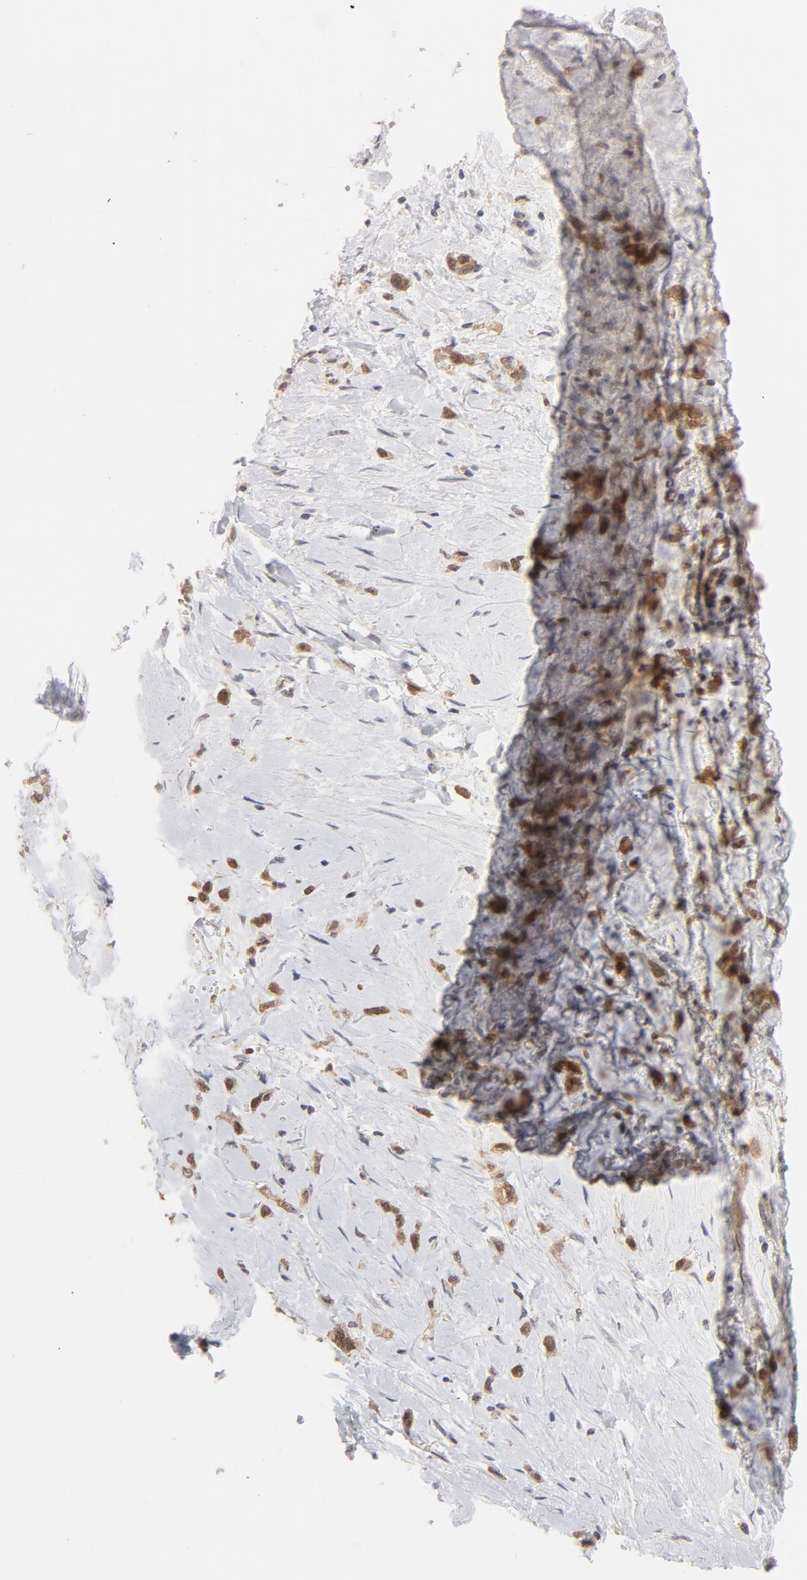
{"staining": {"intensity": "moderate", "quantity": ">75%", "location": "cytoplasmic/membranous,nuclear"}, "tissue": "stomach cancer", "cell_type": "Tumor cells", "image_type": "cancer", "snomed": [{"axis": "morphology", "description": "Normal tissue, NOS"}, {"axis": "morphology", "description": "Adenocarcinoma, NOS"}, {"axis": "morphology", "description": "Adenocarcinoma, High grade"}, {"axis": "topography", "description": "Stomach, upper"}, {"axis": "topography", "description": "Stomach"}], "caption": "Protein staining demonstrates moderate cytoplasmic/membranous and nuclear positivity in about >75% of tumor cells in high-grade adenocarcinoma (stomach). (DAB (3,3'-diaminobenzidine) = brown stain, brightfield microscopy at high magnification).", "gene": "PRDX1", "patient": {"sex": "female", "age": 65}}